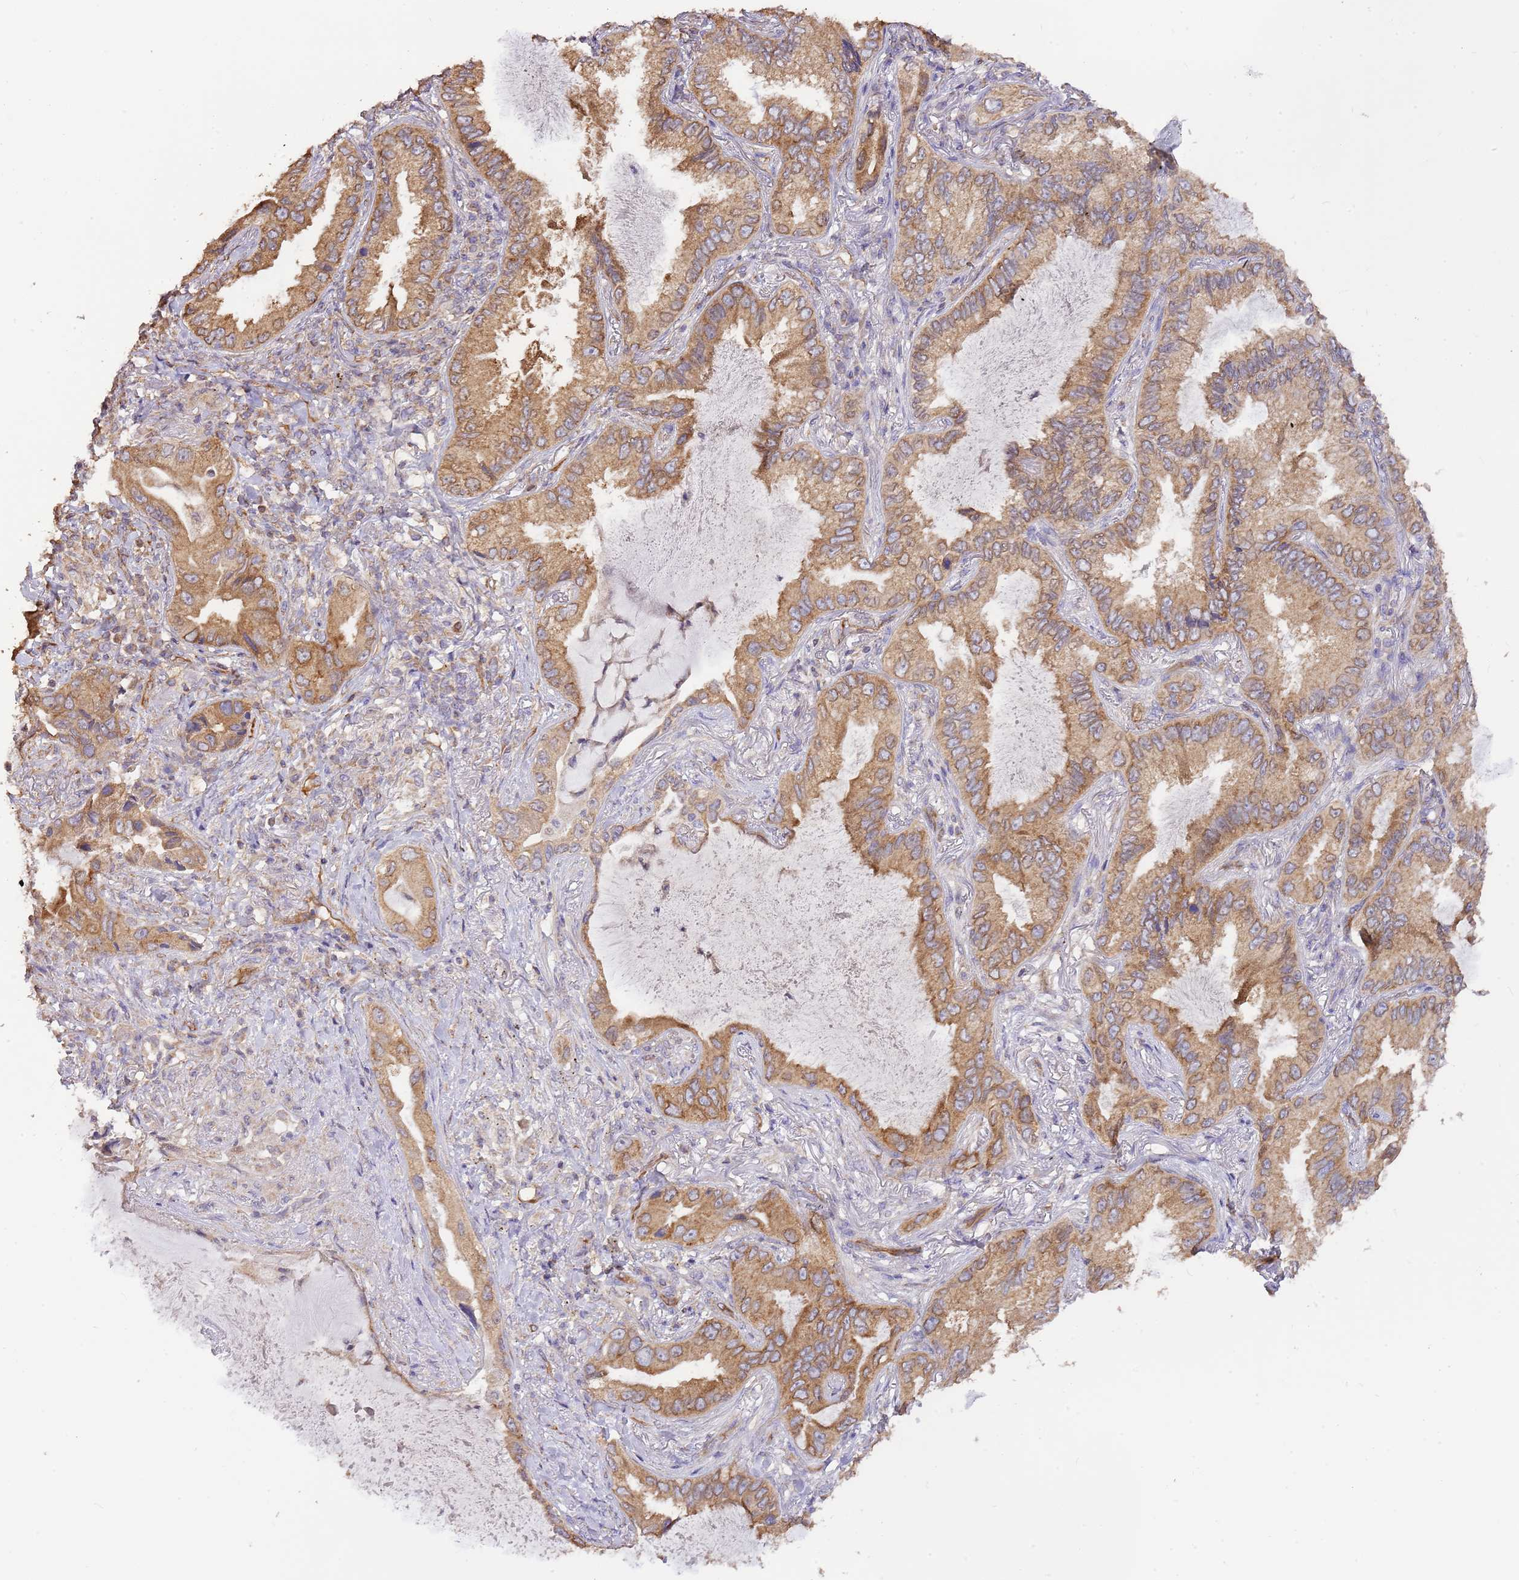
{"staining": {"intensity": "moderate", "quantity": ">75%", "location": "cytoplasmic/membranous"}, "tissue": "lung cancer", "cell_type": "Tumor cells", "image_type": "cancer", "snomed": [{"axis": "morphology", "description": "Adenocarcinoma, NOS"}, {"axis": "topography", "description": "Lung"}], "caption": "Brown immunohistochemical staining in human lung adenocarcinoma reveals moderate cytoplasmic/membranous staining in about >75% of tumor cells. The protein is shown in brown color, while the nuclei are stained blue.", "gene": "DOCK9", "patient": {"sex": "female", "age": 69}}